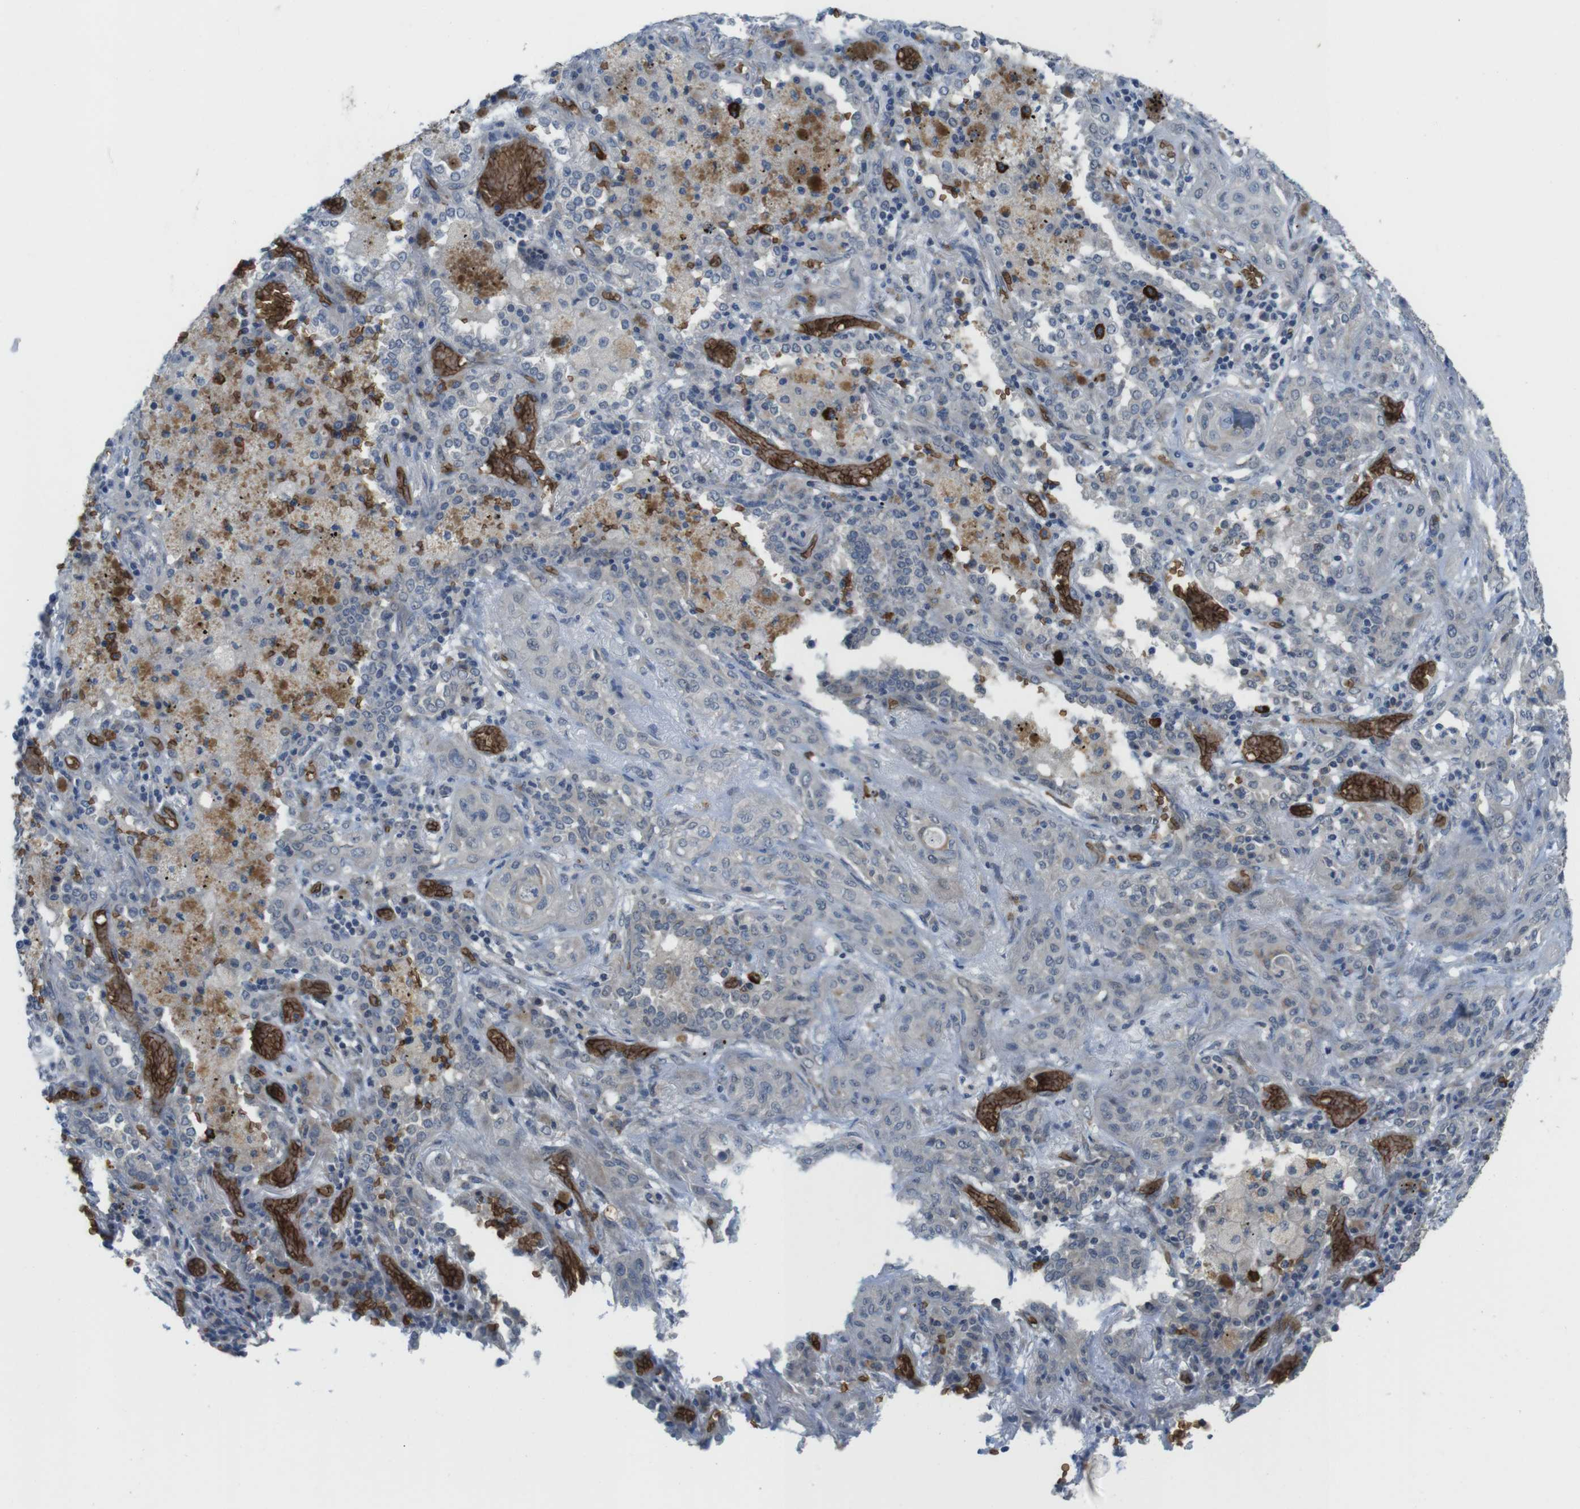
{"staining": {"intensity": "negative", "quantity": "none", "location": "none"}, "tissue": "lung cancer", "cell_type": "Tumor cells", "image_type": "cancer", "snomed": [{"axis": "morphology", "description": "Squamous cell carcinoma, NOS"}, {"axis": "topography", "description": "Lung"}], "caption": "Immunohistochemistry micrograph of neoplastic tissue: human squamous cell carcinoma (lung) stained with DAB shows no significant protein staining in tumor cells.", "gene": "GYPA", "patient": {"sex": "female", "age": 47}}